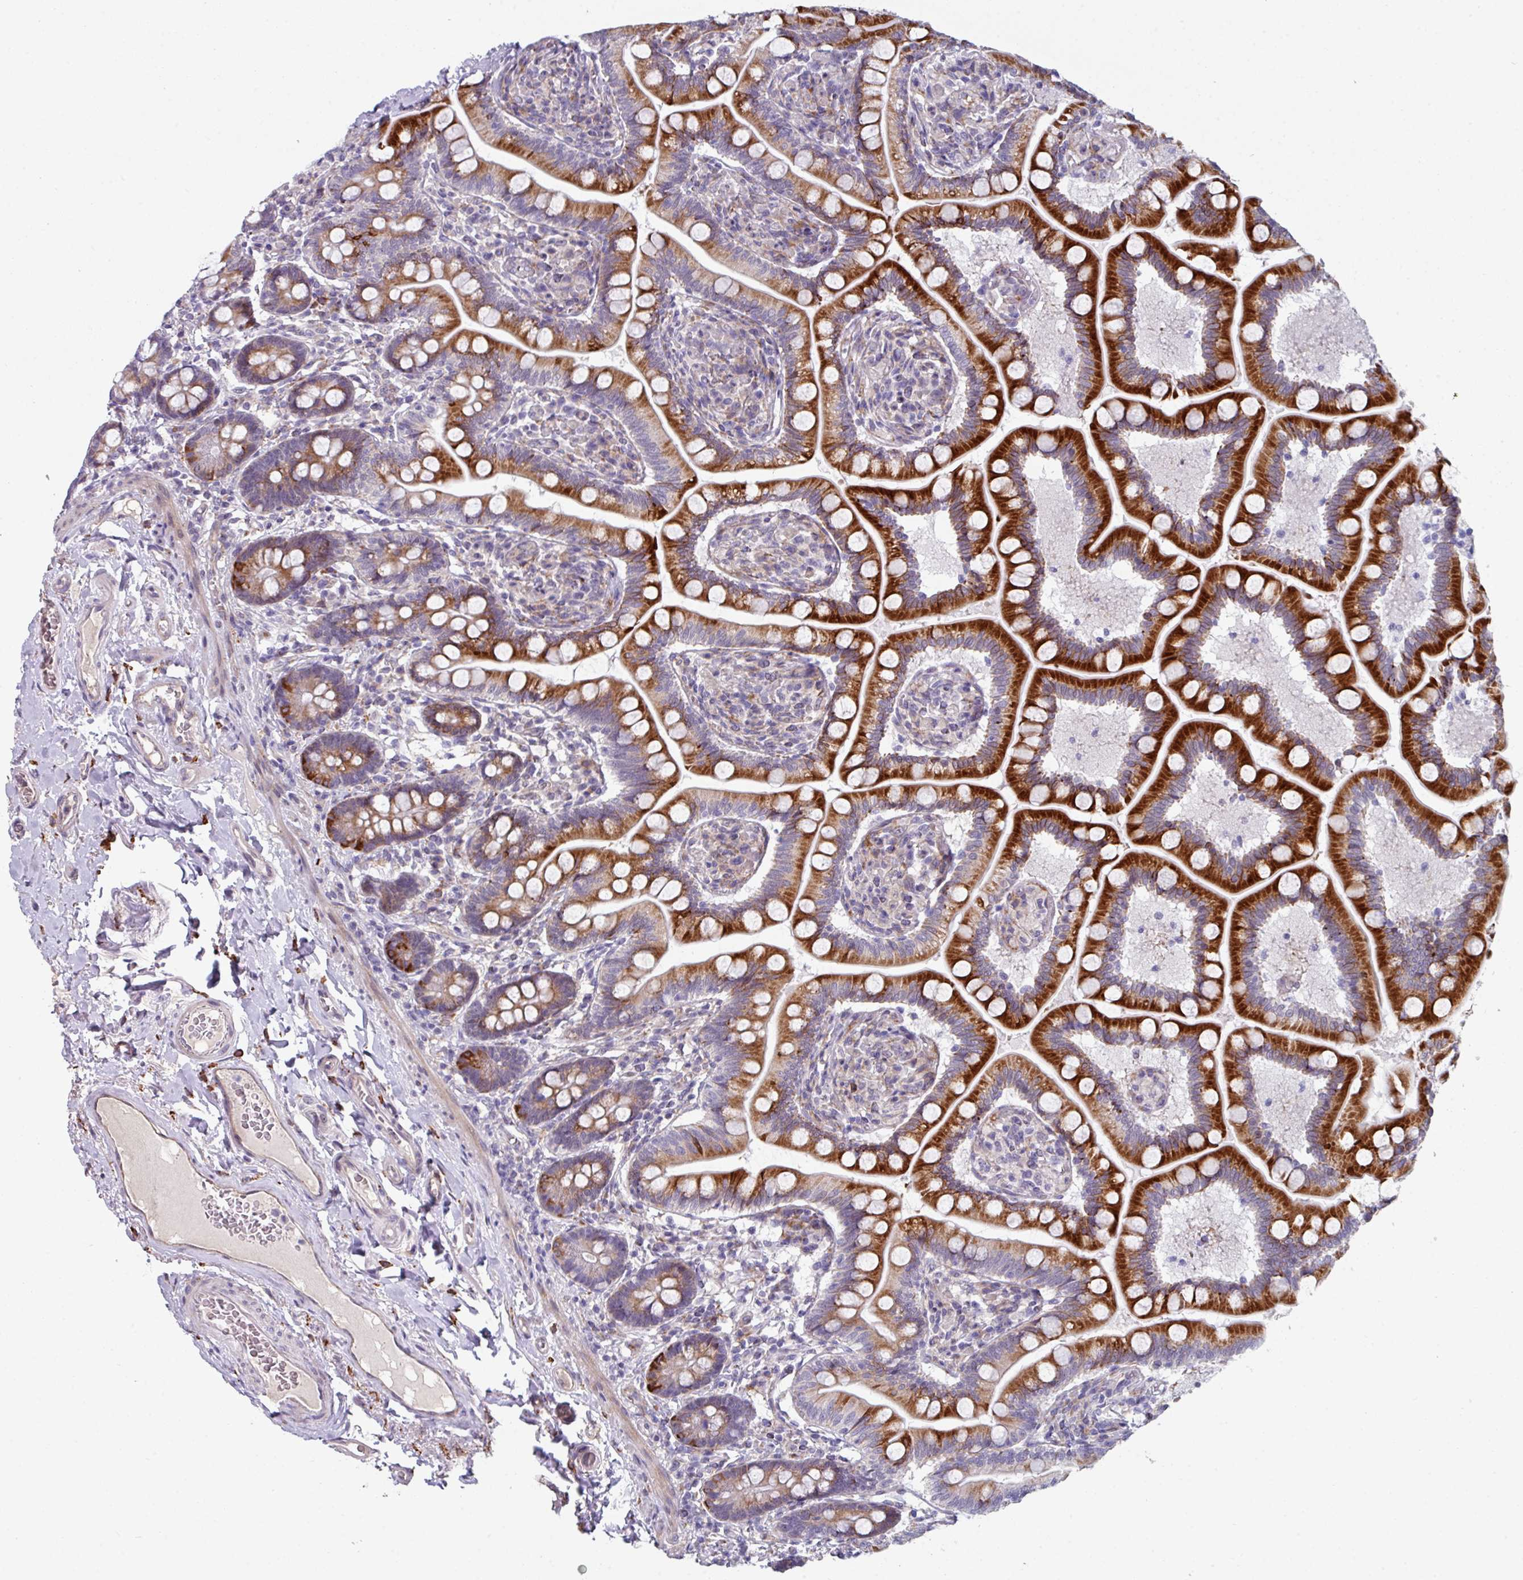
{"staining": {"intensity": "strong", "quantity": ">75%", "location": "cytoplasmic/membranous"}, "tissue": "small intestine", "cell_type": "Glandular cells", "image_type": "normal", "snomed": [{"axis": "morphology", "description": "Normal tissue, NOS"}, {"axis": "topography", "description": "Small intestine"}], "caption": "The image reveals staining of normal small intestine, revealing strong cytoplasmic/membranous protein positivity (brown color) within glandular cells.", "gene": "BMS1", "patient": {"sex": "female", "age": 64}}